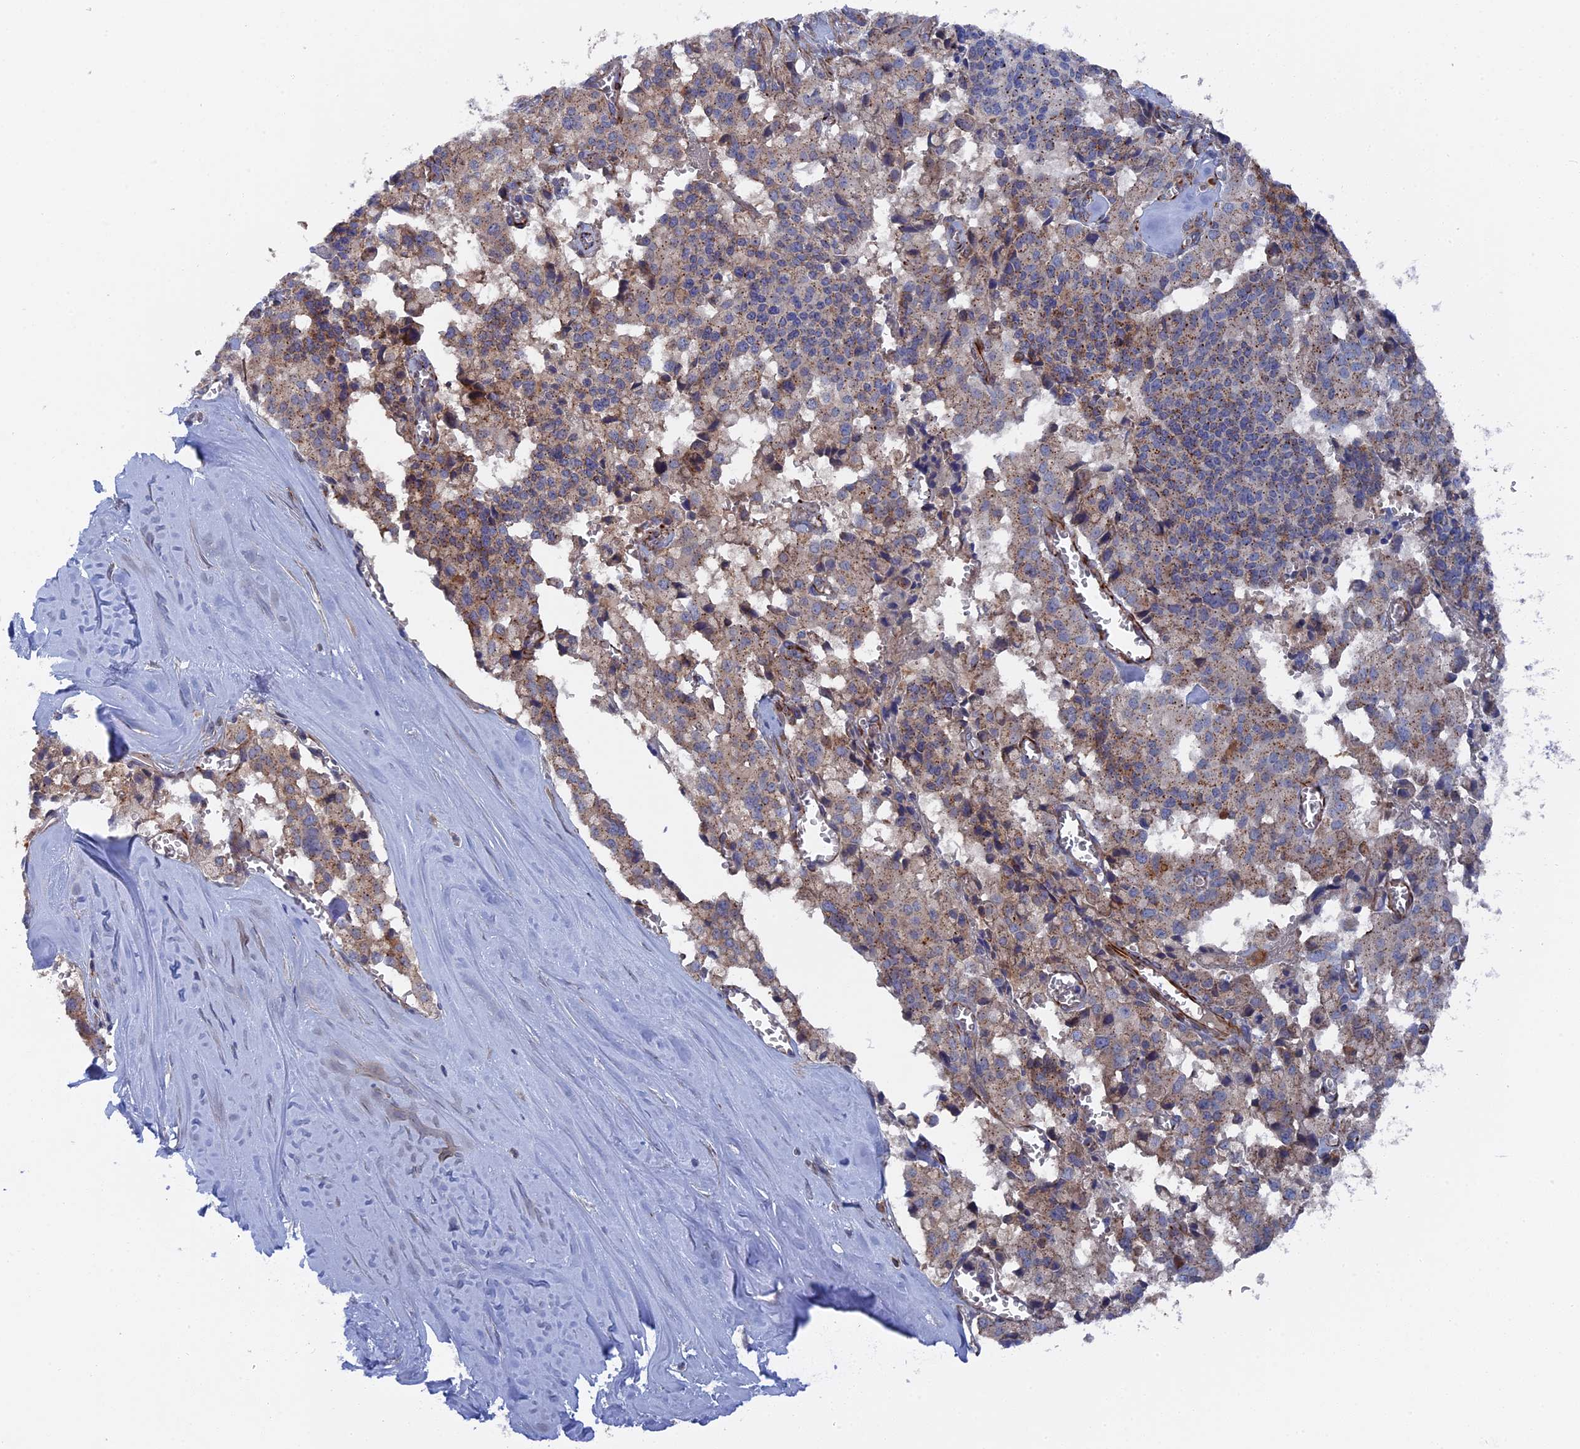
{"staining": {"intensity": "moderate", "quantity": ">75%", "location": "cytoplasmic/membranous"}, "tissue": "pancreatic cancer", "cell_type": "Tumor cells", "image_type": "cancer", "snomed": [{"axis": "morphology", "description": "Adenocarcinoma, NOS"}, {"axis": "topography", "description": "Pancreas"}], "caption": "An IHC photomicrograph of neoplastic tissue is shown. Protein staining in brown highlights moderate cytoplasmic/membranous positivity in pancreatic cancer within tumor cells. (Stains: DAB in brown, nuclei in blue, Microscopy: brightfield microscopy at high magnification).", "gene": "SMG9", "patient": {"sex": "male", "age": 65}}